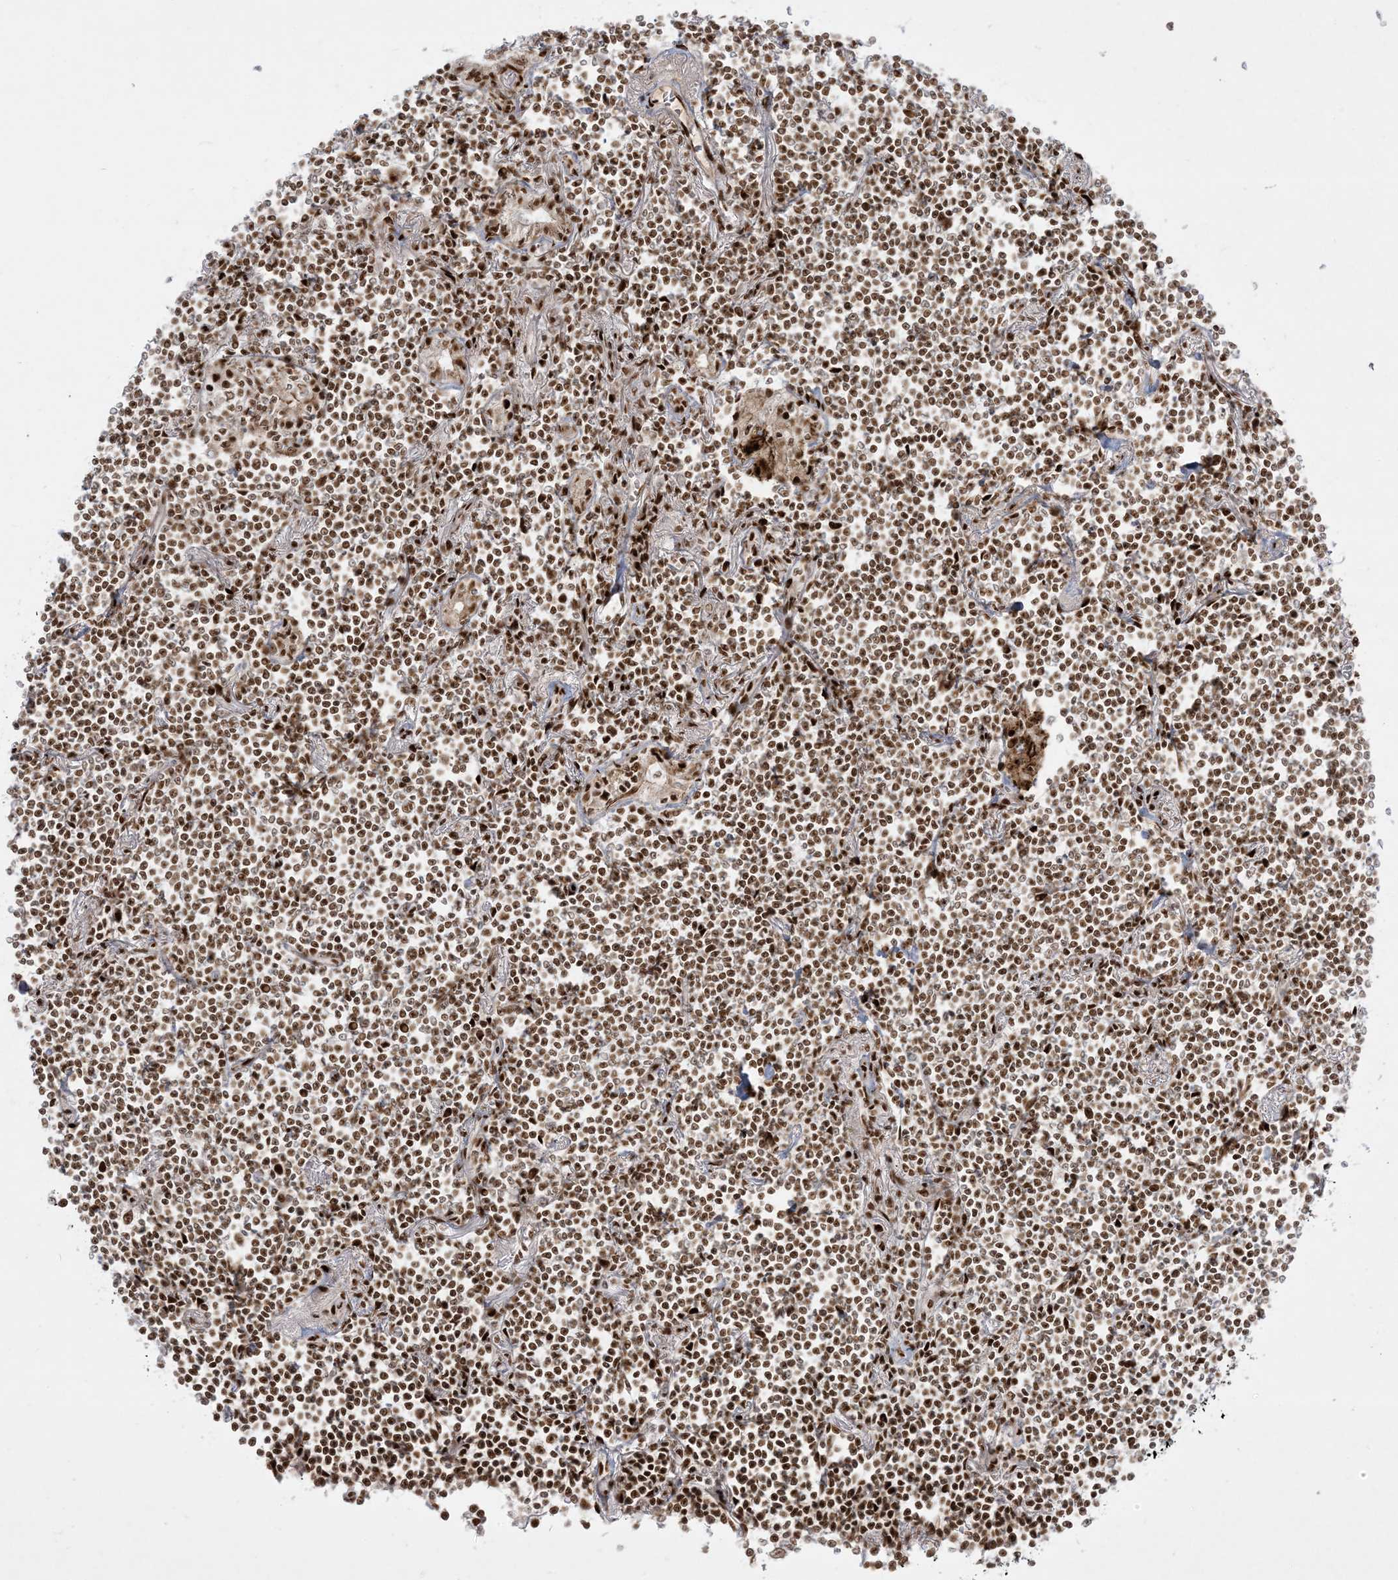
{"staining": {"intensity": "strong", "quantity": ">75%", "location": "nuclear"}, "tissue": "lymphoma", "cell_type": "Tumor cells", "image_type": "cancer", "snomed": [{"axis": "morphology", "description": "Malignant lymphoma, non-Hodgkin's type, Low grade"}, {"axis": "topography", "description": "Lung"}], "caption": "Tumor cells exhibit high levels of strong nuclear positivity in approximately >75% of cells in human lymphoma. Using DAB (brown) and hematoxylin (blue) stains, captured at high magnification using brightfield microscopy.", "gene": "RBM10", "patient": {"sex": "female", "age": 71}}